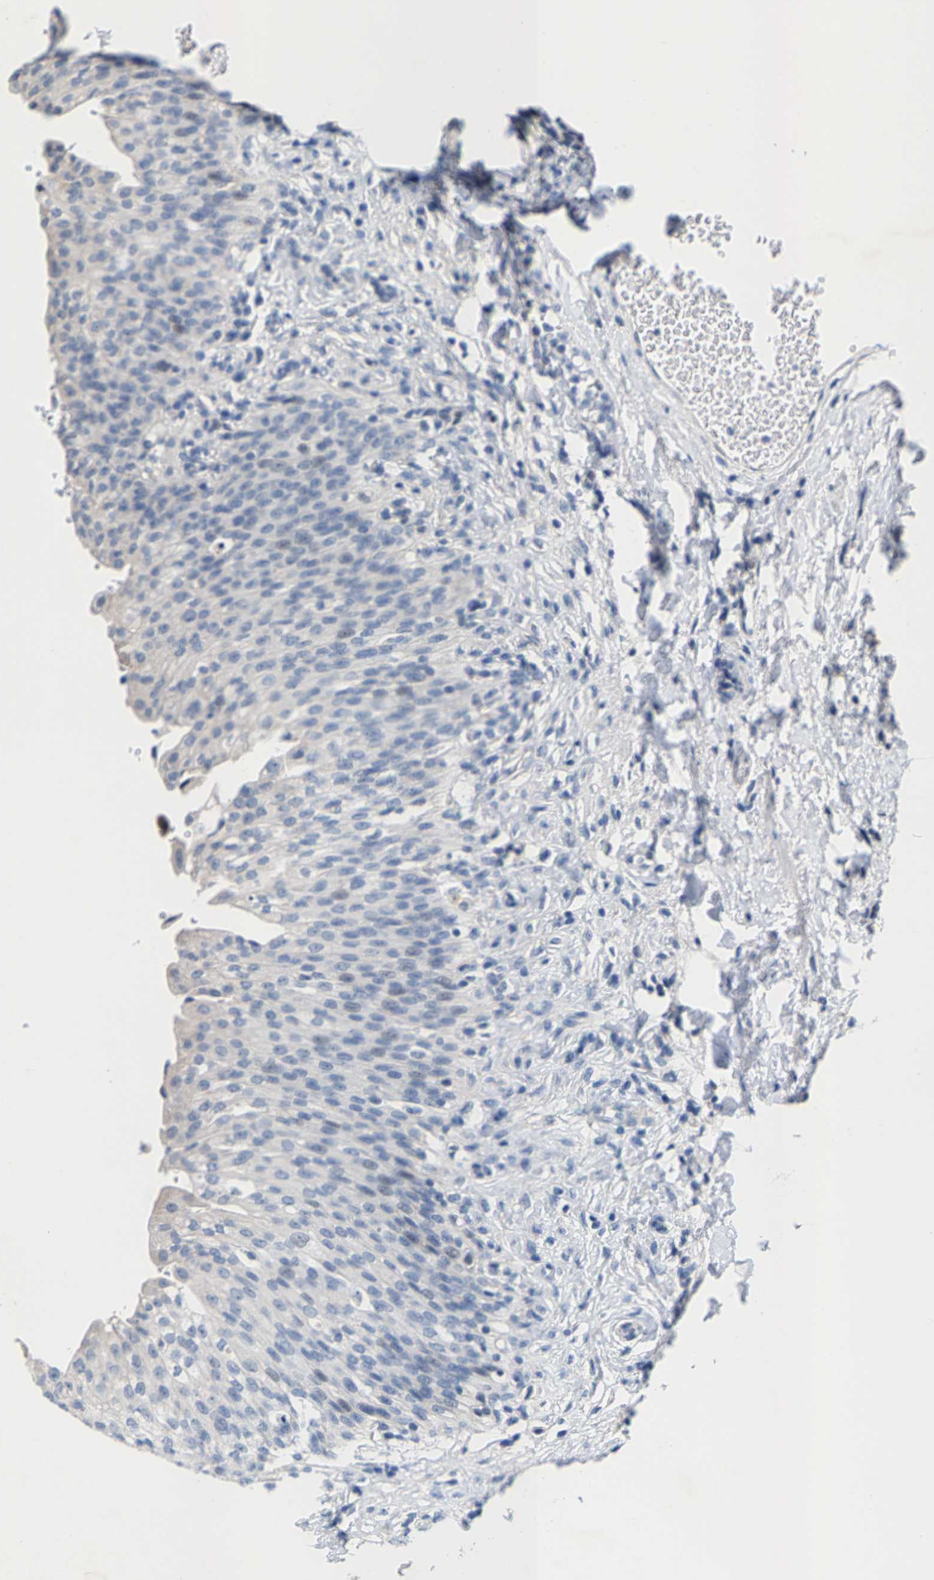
{"staining": {"intensity": "moderate", "quantity": "<25%", "location": "cytoplasmic/membranous,nuclear"}, "tissue": "urinary bladder", "cell_type": "Urothelial cells", "image_type": "normal", "snomed": [{"axis": "morphology", "description": "Urothelial carcinoma, High grade"}, {"axis": "topography", "description": "Urinary bladder"}], "caption": "Immunohistochemical staining of normal human urinary bladder shows low levels of moderate cytoplasmic/membranous,nuclear expression in approximately <25% of urothelial cells. (DAB = brown stain, brightfield microscopy at high magnification).", "gene": "KLHL1", "patient": {"sex": "male", "age": 46}}